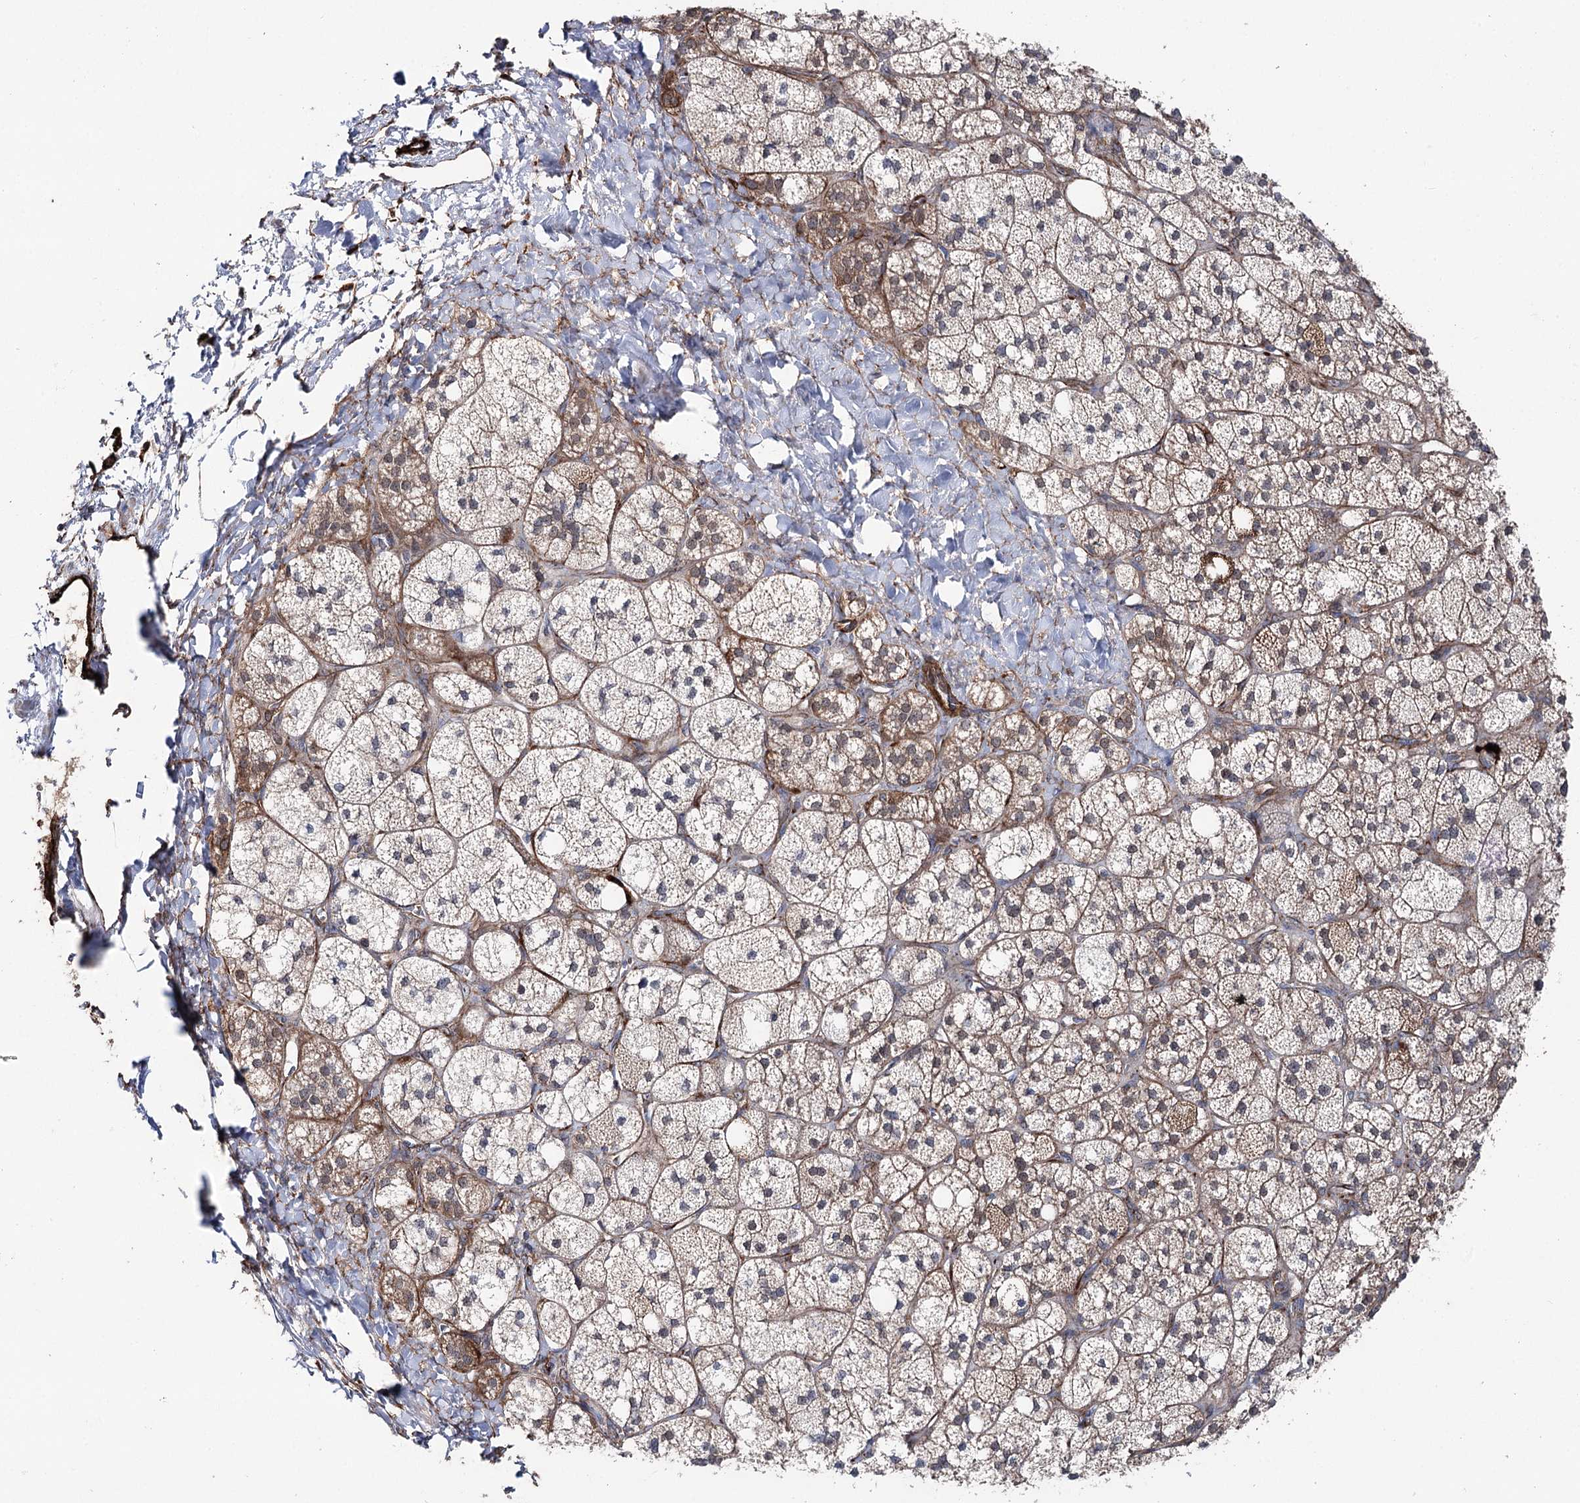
{"staining": {"intensity": "strong", "quantity": "<25%", "location": "cytoplasmic/membranous,nuclear"}, "tissue": "adrenal gland", "cell_type": "Glandular cells", "image_type": "normal", "snomed": [{"axis": "morphology", "description": "Normal tissue, NOS"}, {"axis": "topography", "description": "Adrenal gland"}], "caption": "Protein analysis of benign adrenal gland shows strong cytoplasmic/membranous,nuclear staining in approximately <25% of glandular cells. (Stains: DAB in brown, nuclei in blue, Microscopy: brightfield microscopy at high magnification).", "gene": "MIB1", "patient": {"sex": "male", "age": 61}}